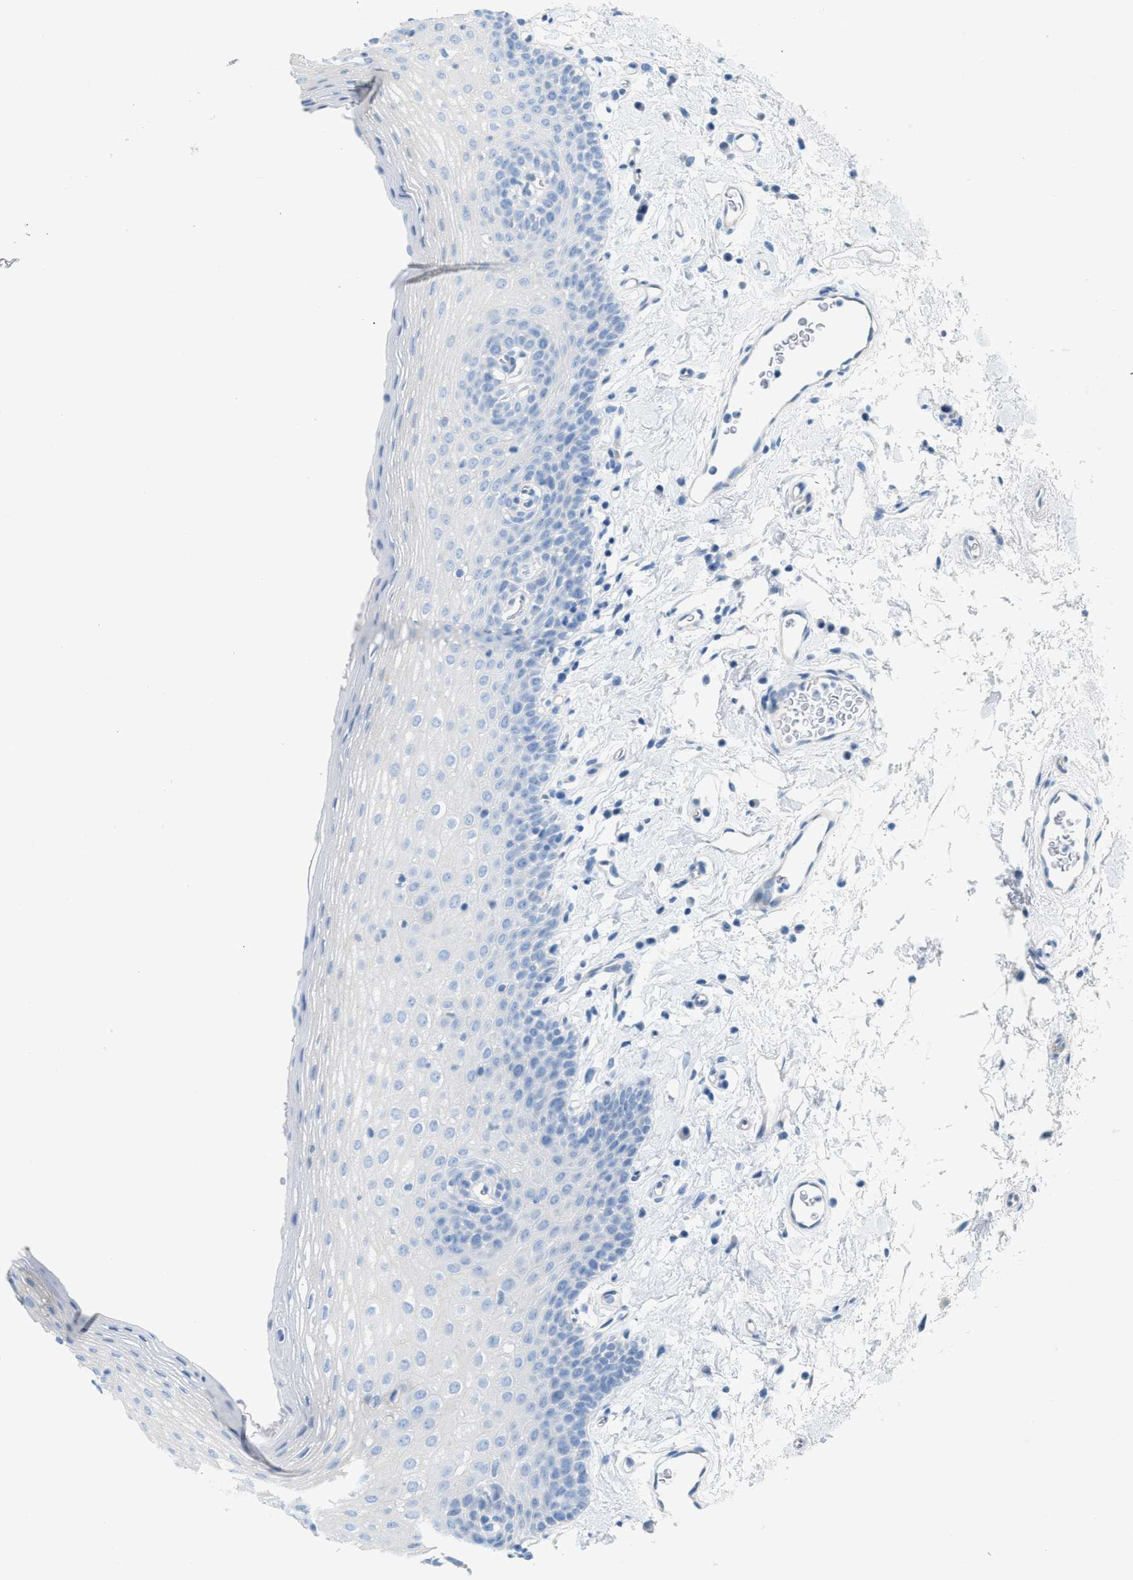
{"staining": {"intensity": "weak", "quantity": "<25%", "location": "cytoplasmic/membranous"}, "tissue": "oral mucosa", "cell_type": "Squamous epithelial cells", "image_type": "normal", "snomed": [{"axis": "morphology", "description": "Normal tissue, NOS"}, {"axis": "topography", "description": "Oral tissue"}], "caption": "Unremarkable oral mucosa was stained to show a protein in brown. There is no significant positivity in squamous epithelial cells. (Immunohistochemistry (ihc), brightfield microscopy, high magnification).", "gene": "MPP3", "patient": {"sex": "male", "age": 66}}